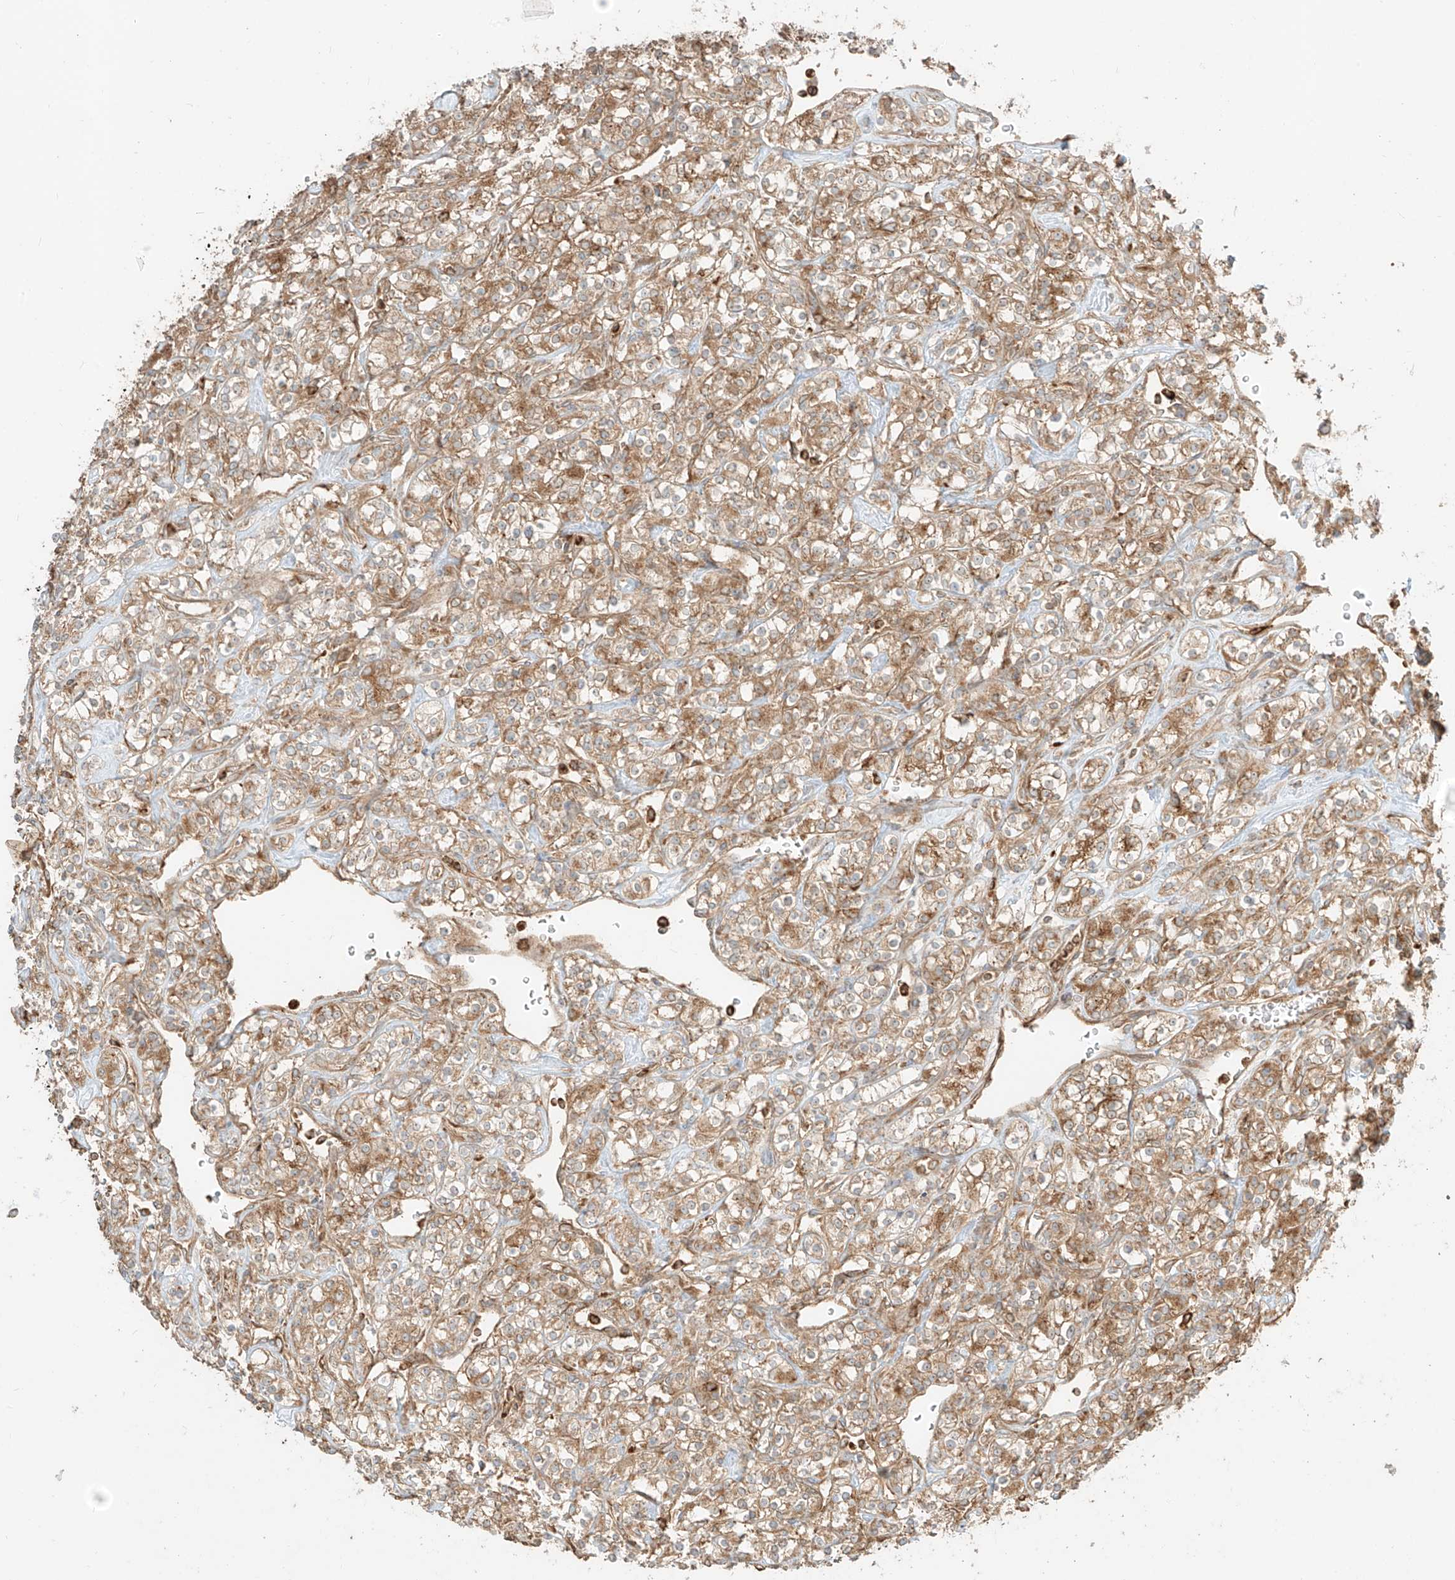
{"staining": {"intensity": "moderate", "quantity": ">75%", "location": "cytoplasmic/membranous"}, "tissue": "renal cancer", "cell_type": "Tumor cells", "image_type": "cancer", "snomed": [{"axis": "morphology", "description": "Adenocarcinoma, NOS"}, {"axis": "topography", "description": "Kidney"}], "caption": "Renal cancer stained with a brown dye exhibits moderate cytoplasmic/membranous positive positivity in approximately >75% of tumor cells.", "gene": "CCDC115", "patient": {"sex": "male", "age": 77}}